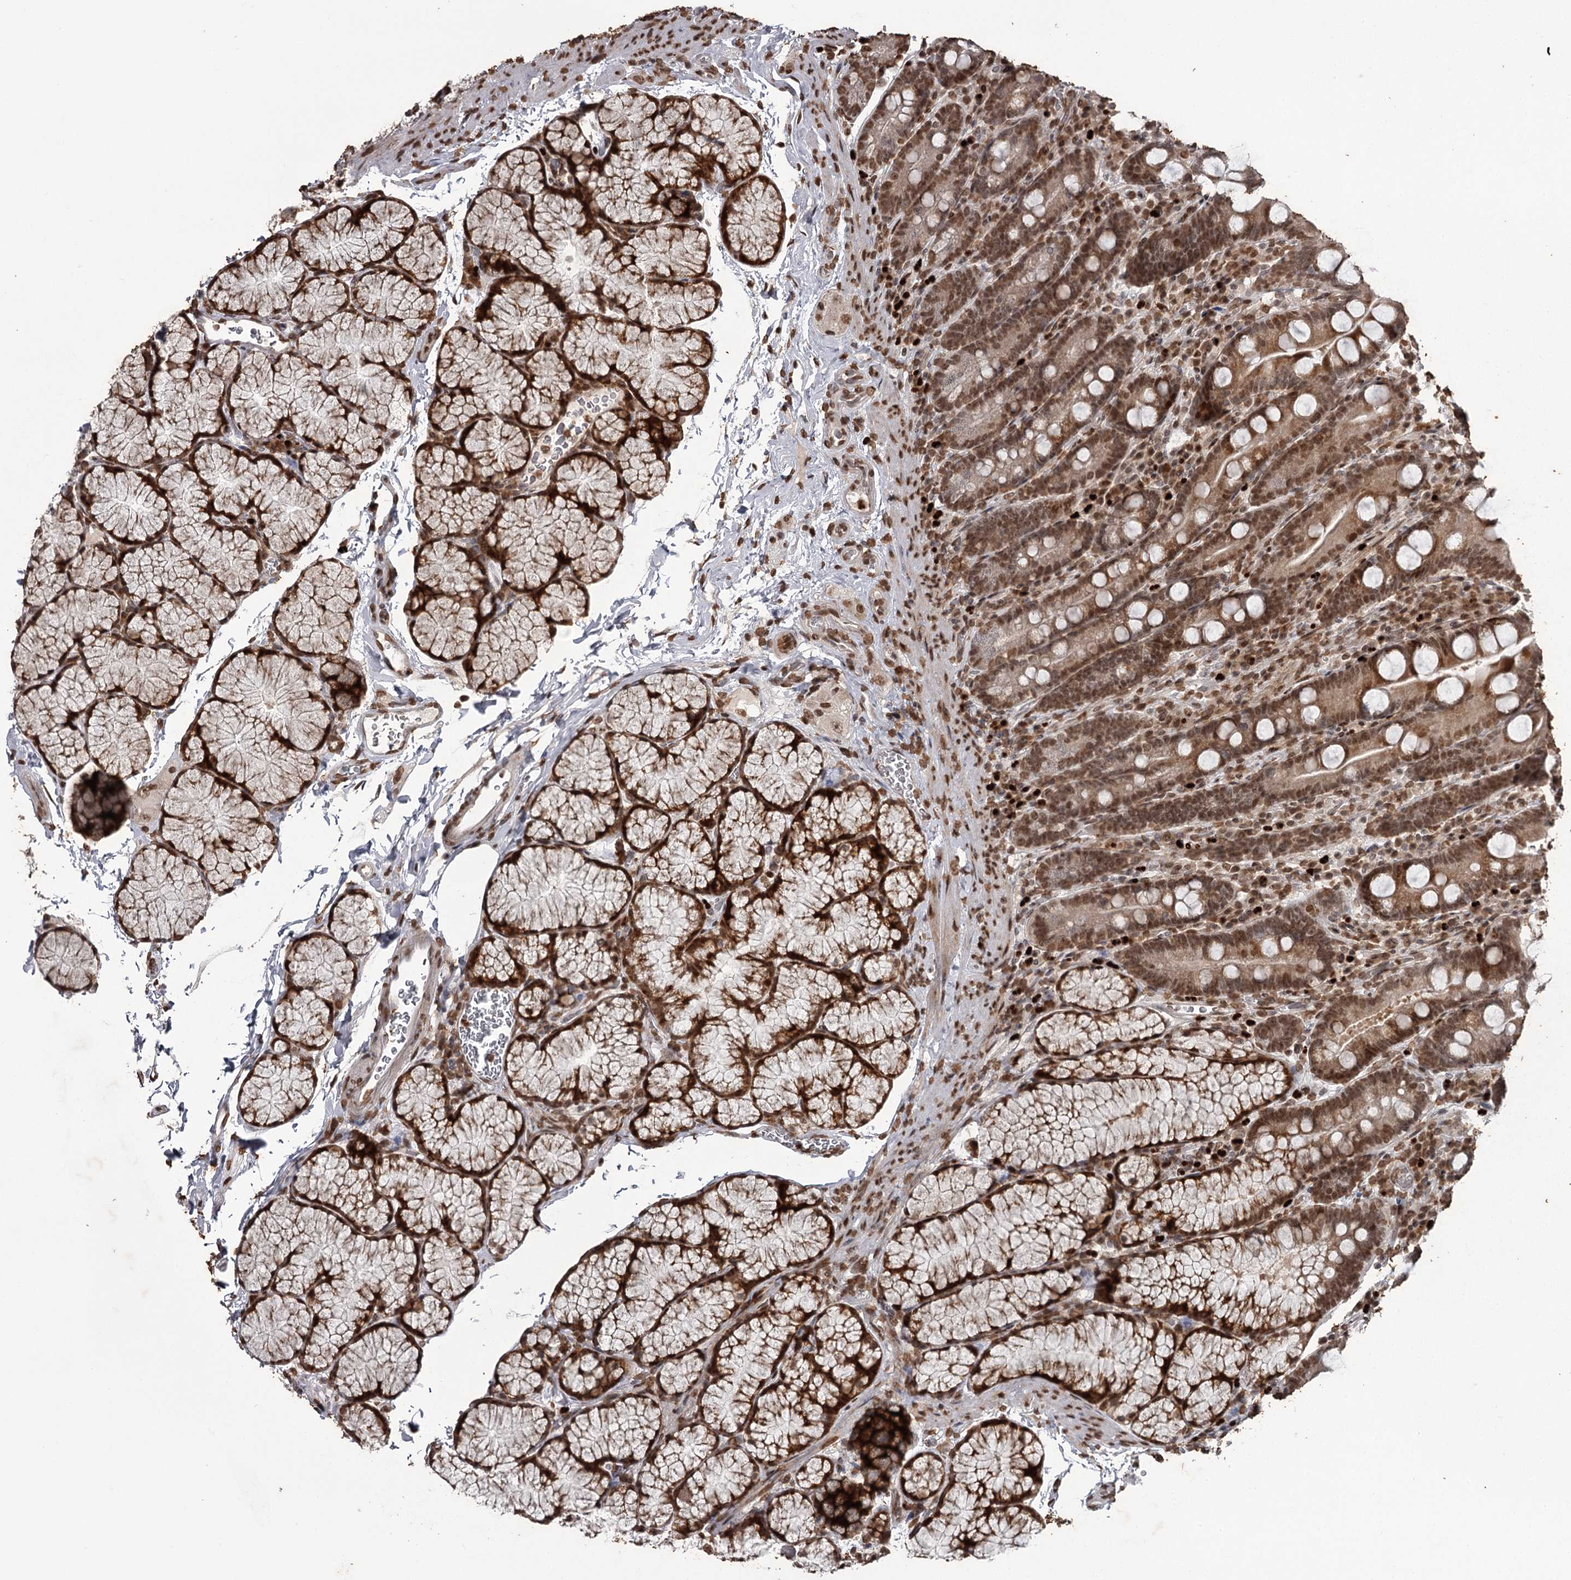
{"staining": {"intensity": "strong", "quantity": ">75%", "location": "cytoplasmic/membranous,nuclear"}, "tissue": "duodenum", "cell_type": "Glandular cells", "image_type": "normal", "snomed": [{"axis": "morphology", "description": "Normal tissue, NOS"}, {"axis": "topography", "description": "Duodenum"}], "caption": "Immunohistochemical staining of benign human duodenum exhibits >75% levels of strong cytoplasmic/membranous,nuclear protein positivity in about >75% of glandular cells. Using DAB (brown) and hematoxylin (blue) stains, captured at high magnification using brightfield microscopy.", "gene": "THYN1", "patient": {"sex": "male", "age": 35}}